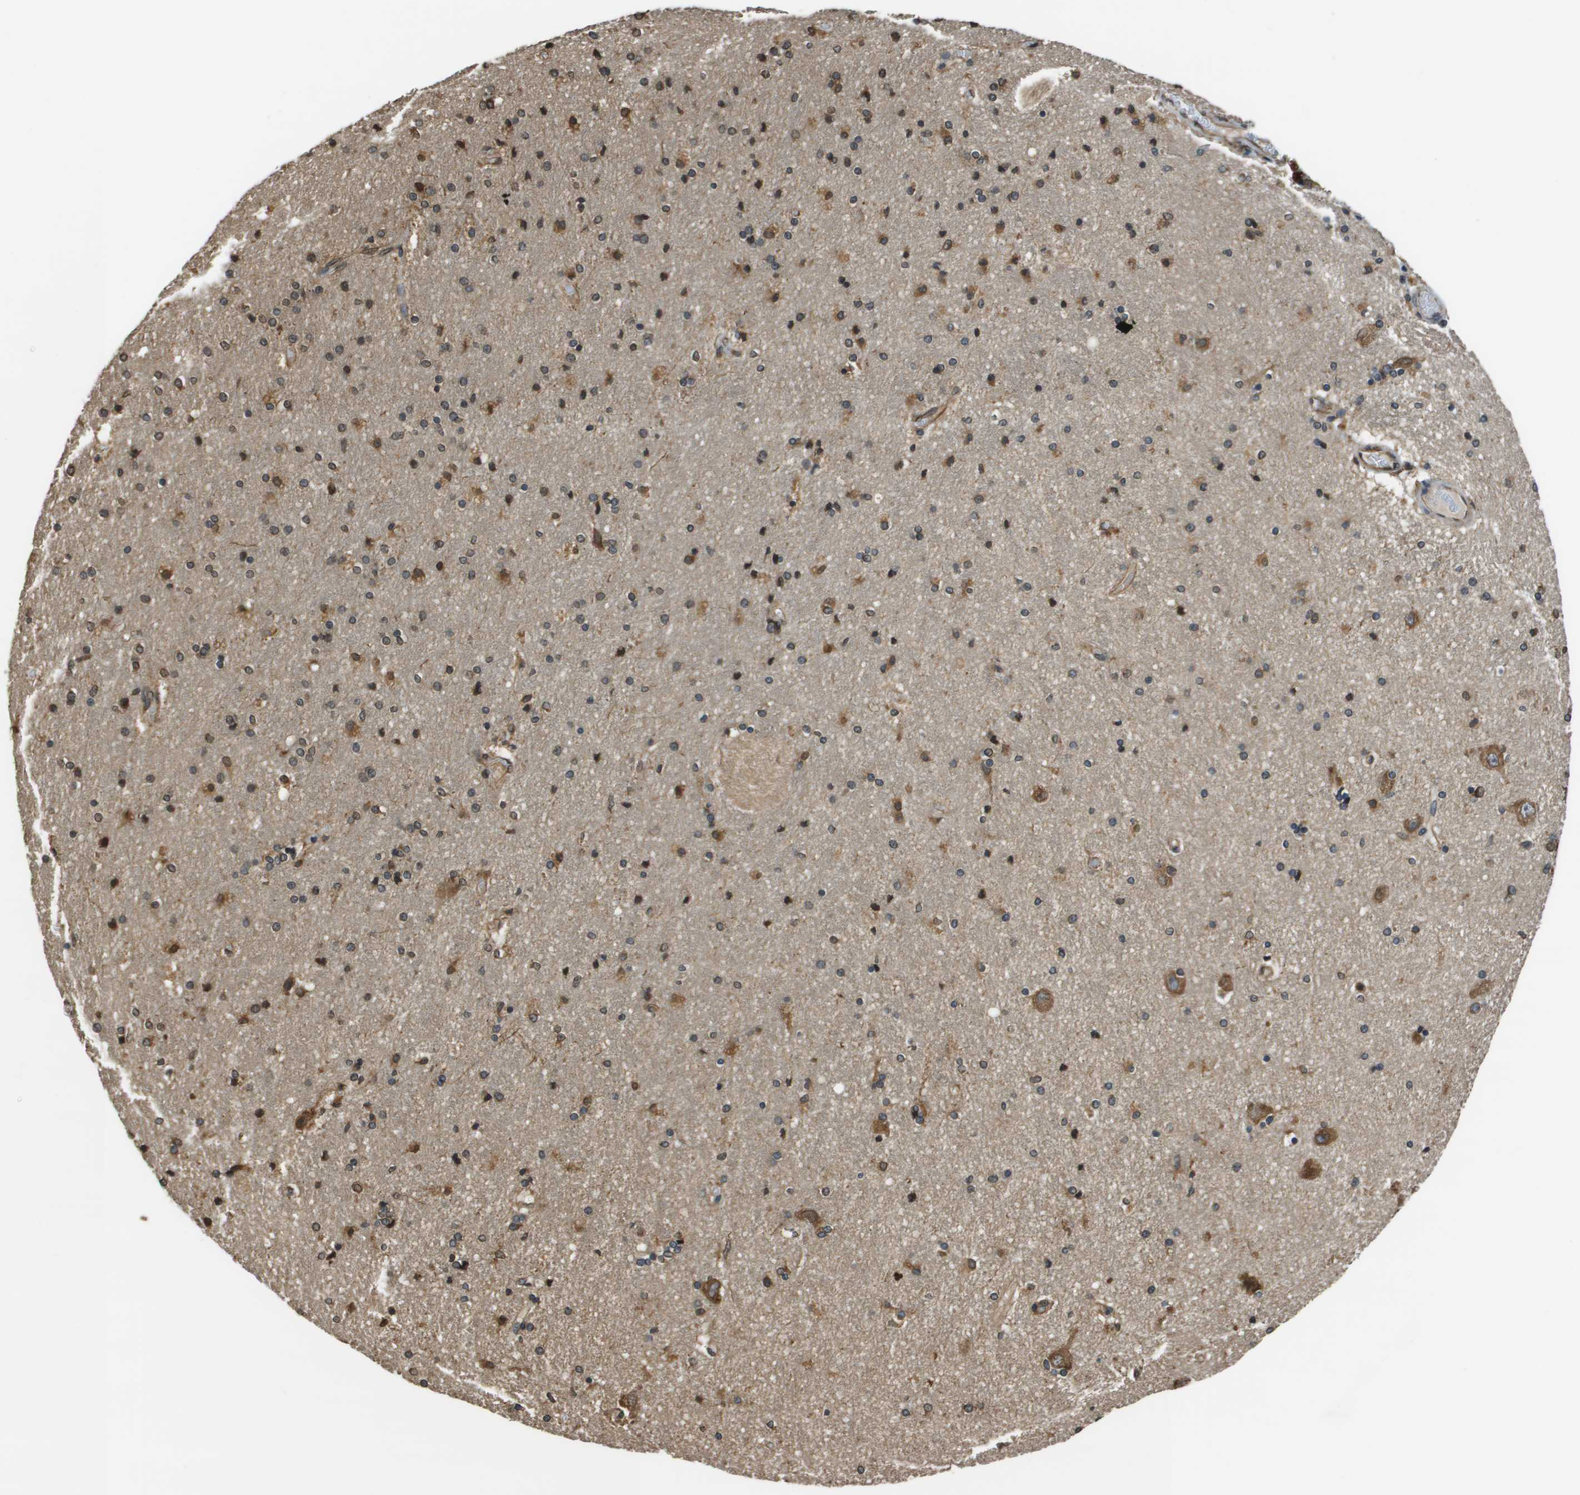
{"staining": {"intensity": "strong", "quantity": "25%-75%", "location": "cytoplasmic/membranous"}, "tissue": "hippocampus", "cell_type": "Glial cells", "image_type": "normal", "snomed": [{"axis": "morphology", "description": "Normal tissue, NOS"}, {"axis": "topography", "description": "Hippocampus"}], "caption": "Human hippocampus stained for a protein (brown) reveals strong cytoplasmic/membranous positive staining in about 25%-75% of glial cells.", "gene": "SEC62", "patient": {"sex": "female", "age": 54}}